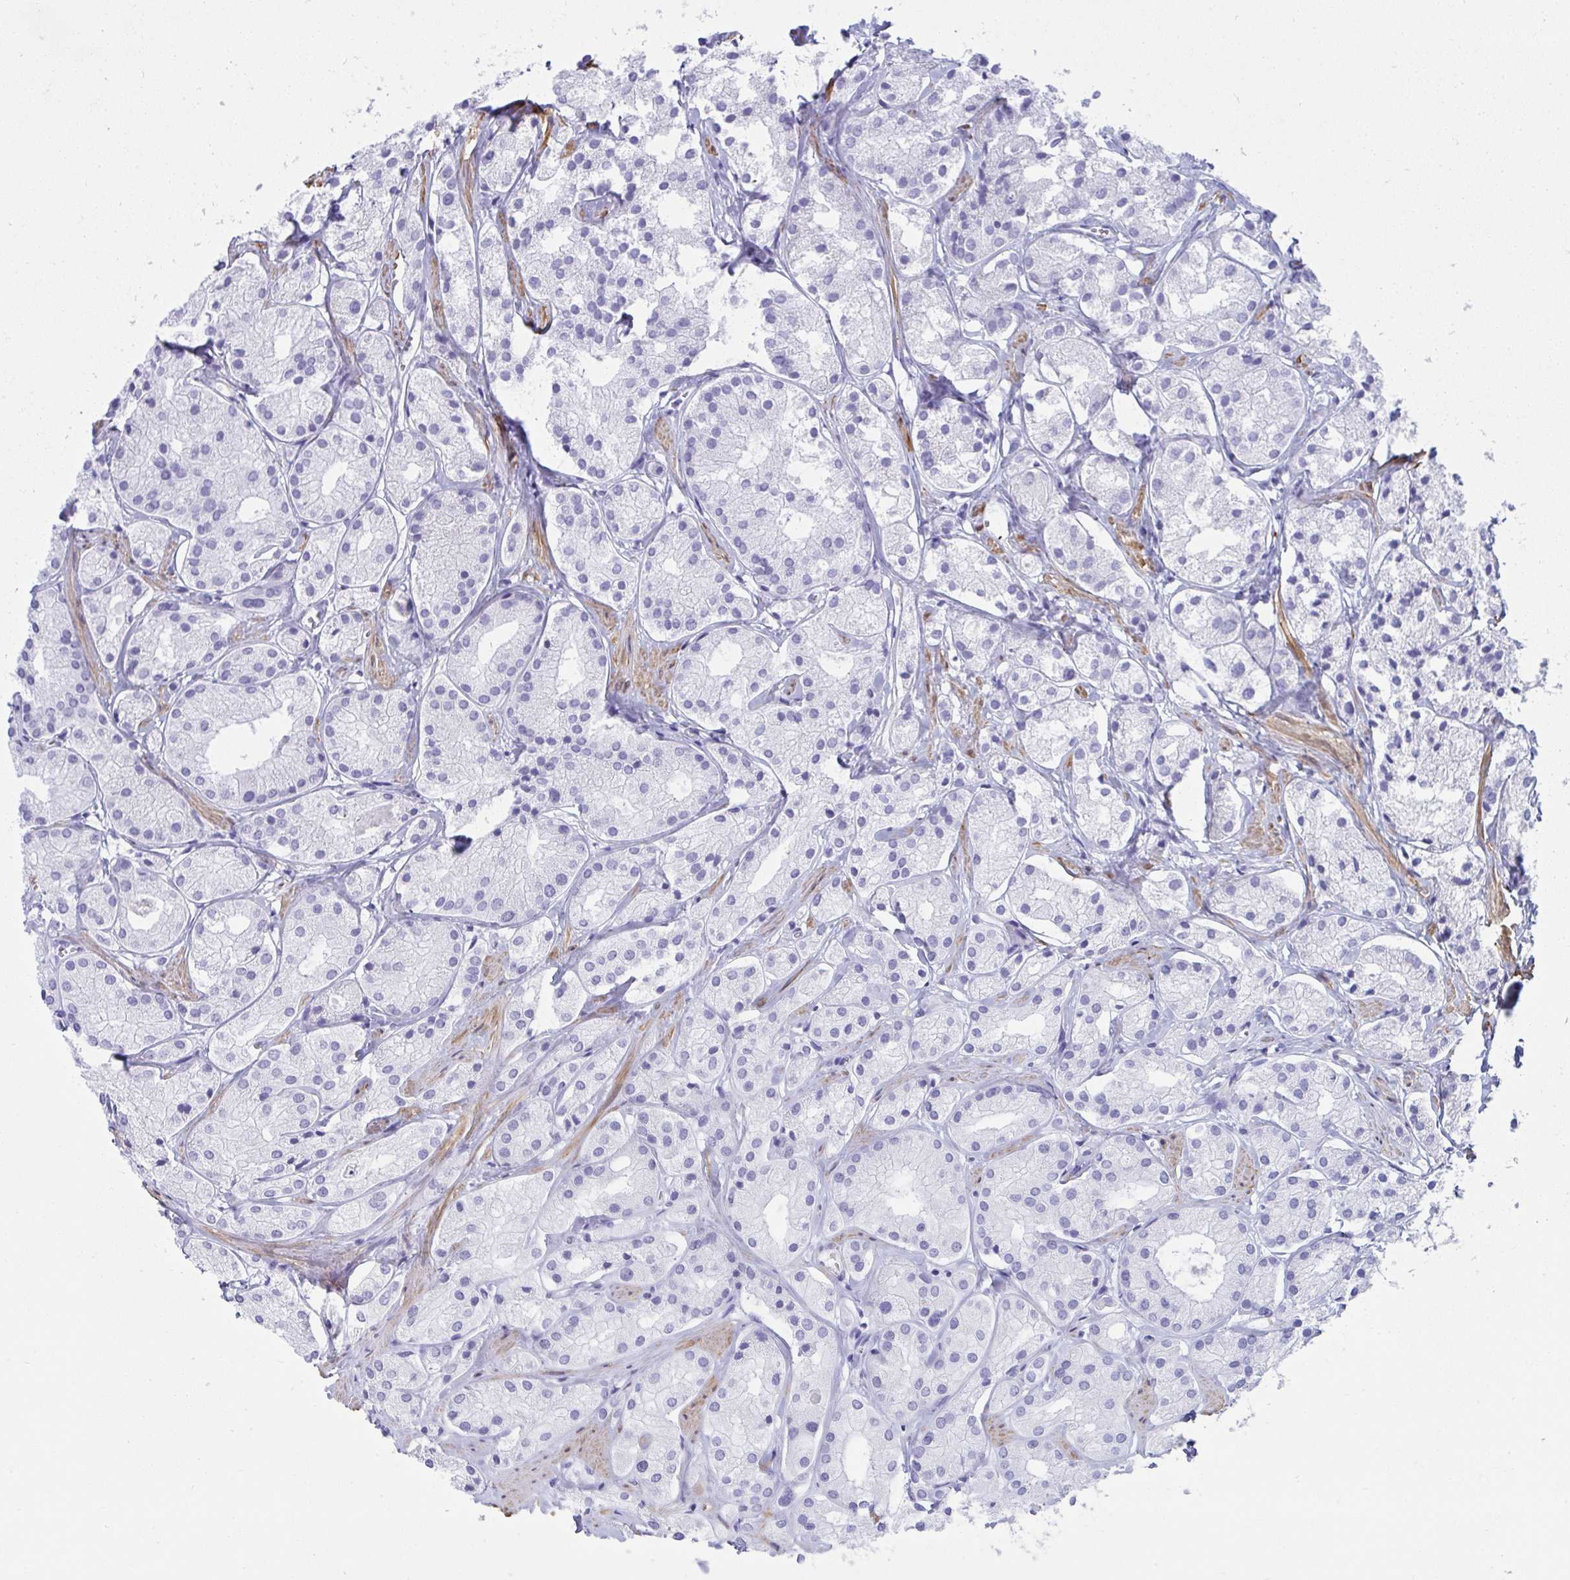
{"staining": {"intensity": "negative", "quantity": "none", "location": "none"}, "tissue": "prostate cancer", "cell_type": "Tumor cells", "image_type": "cancer", "snomed": [{"axis": "morphology", "description": "Adenocarcinoma, Low grade"}, {"axis": "topography", "description": "Prostate"}], "caption": "Tumor cells are negative for brown protein staining in prostate low-grade adenocarcinoma. (DAB immunohistochemistry, high magnification).", "gene": "PUS7L", "patient": {"sex": "male", "age": 69}}